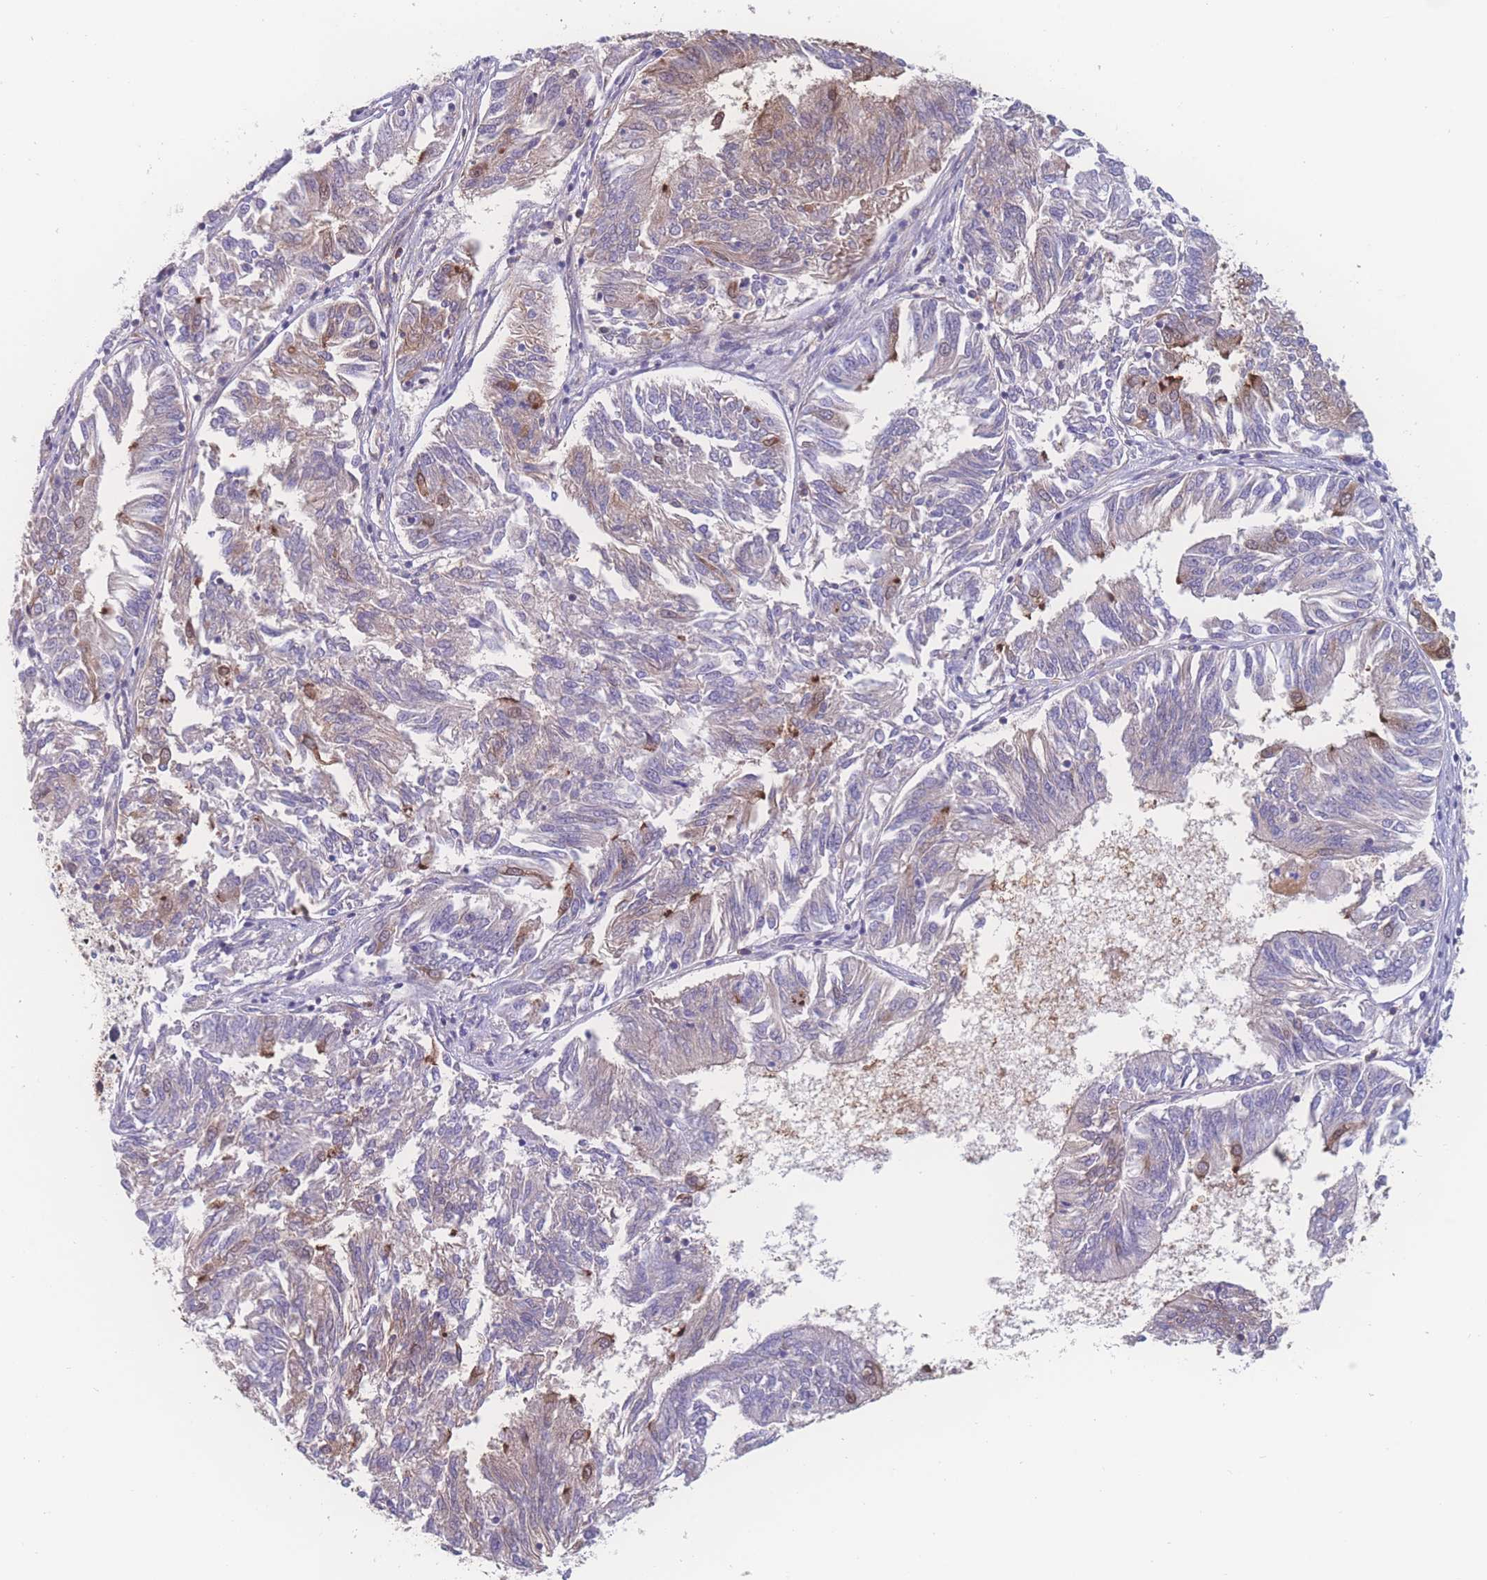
{"staining": {"intensity": "moderate", "quantity": "<25%", "location": "cytoplasmic/membranous"}, "tissue": "endometrial cancer", "cell_type": "Tumor cells", "image_type": "cancer", "snomed": [{"axis": "morphology", "description": "Adenocarcinoma, NOS"}, {"axis": "topography", "description": "Endometrium"}], "caption": "Brown immunohistochemical staining in human endometrial adenocarcinoma displays moderate cytoplasmic/membranous expression in approximately <25% of tumor cells.", "gene": "CFAP97", "patient": {"sex": "female", "age": 58}}